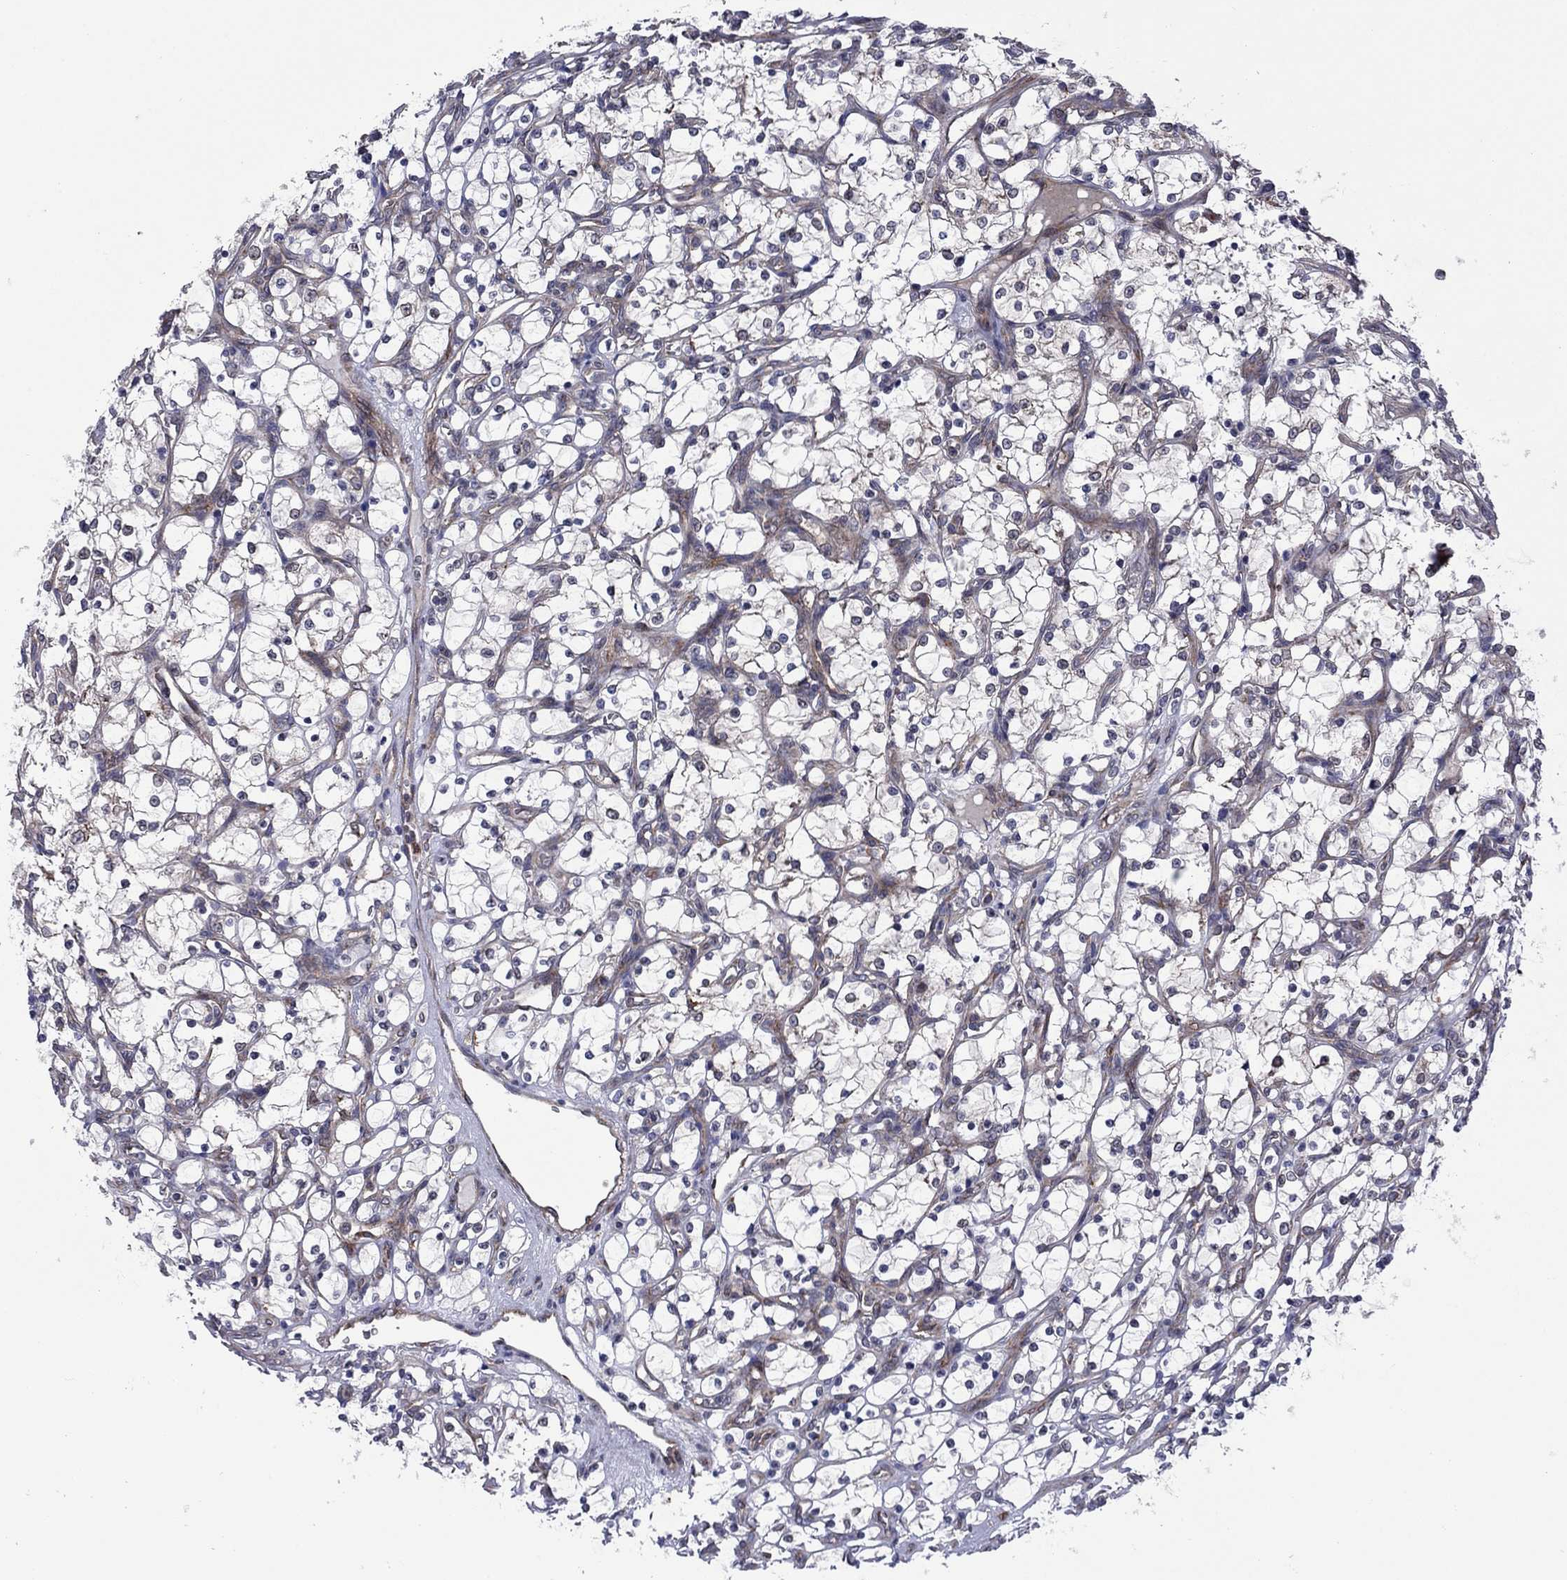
{"staining": {"intensity": "negative", "quantity": "none", "location": "none"}, "tissue": "renal cancer", "cell_type": "Tumor cells", "image_type": "cancer", "snomed": [{"axis": "morphology", "description": "Adenocarcinoma, NOS"}, {"axis": "topography", "description": "Kidney"}], "caption": "Immunohistochemistry micrograph of adenocarcinoma (renal) stained for a protein (brown), which reveals no expression in tumor cells.", "gene": "GPR155", "patient": {"sex": "female", "age": 69}}